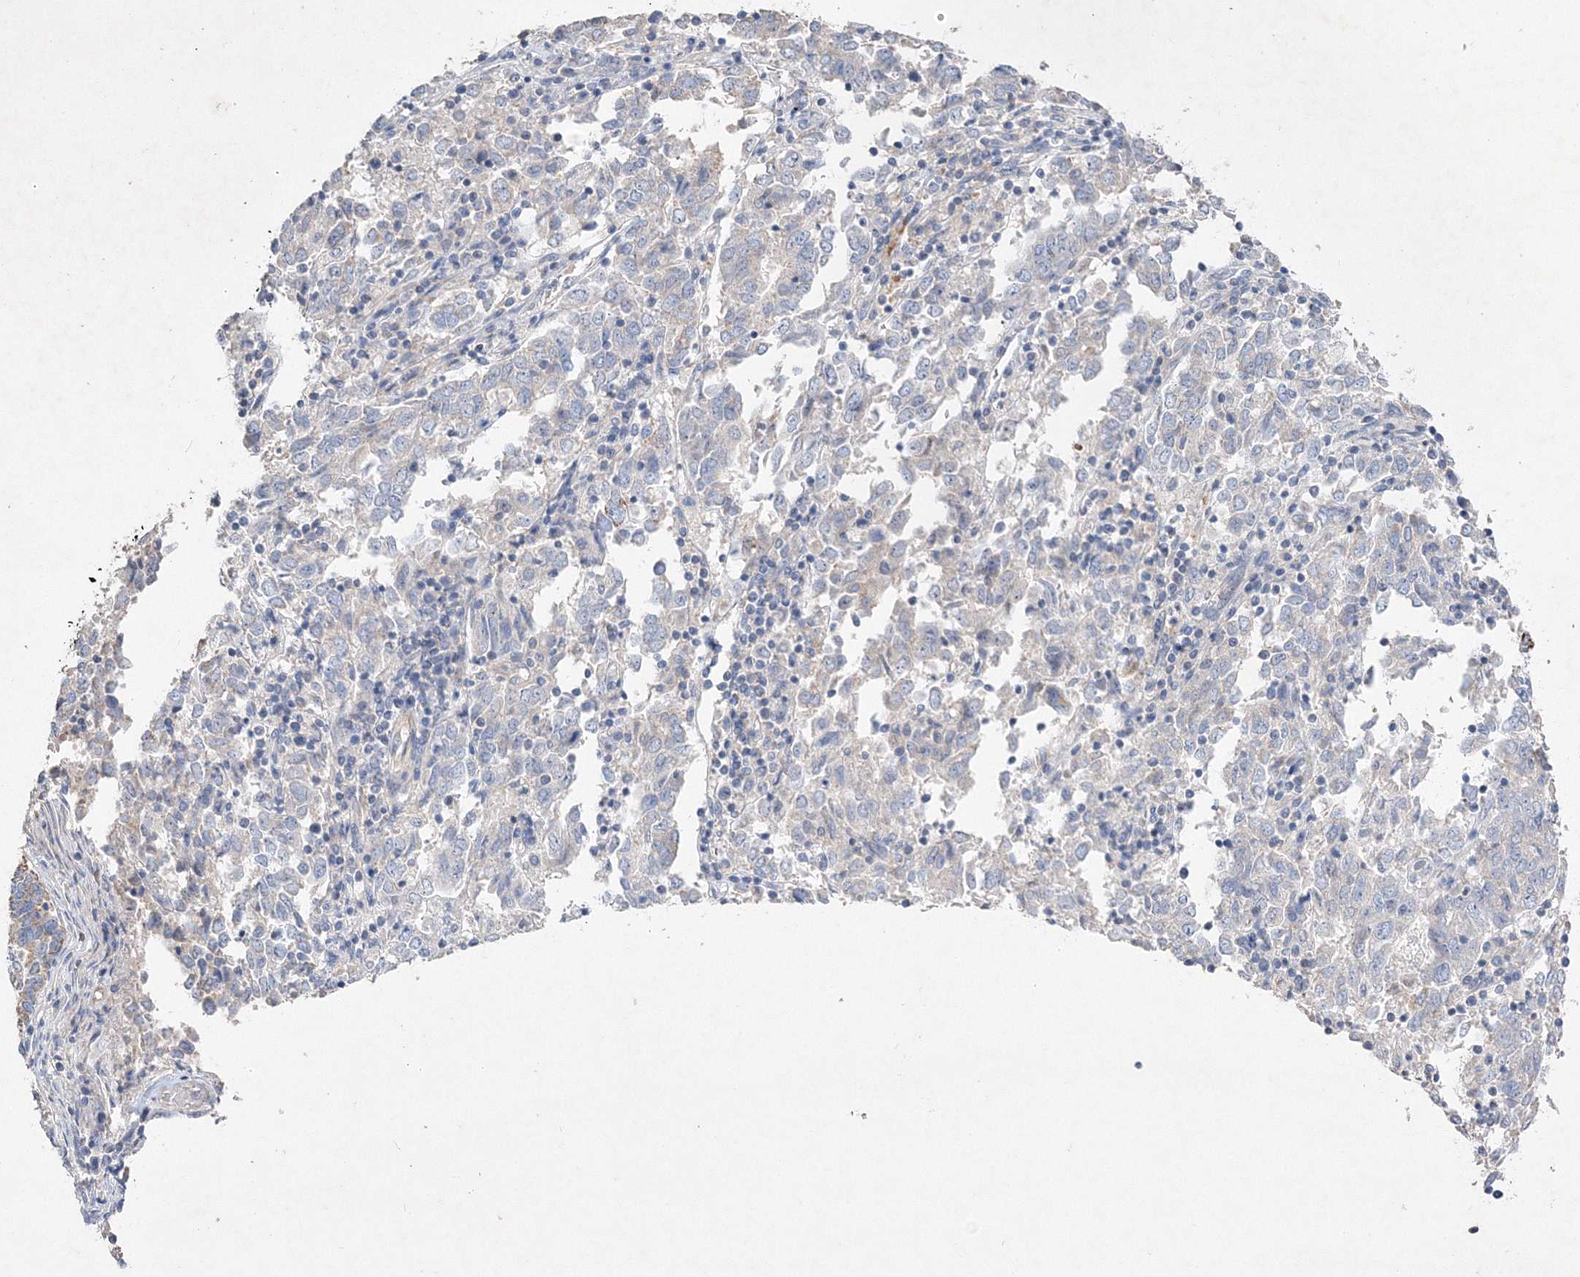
{"staining": {"intensity": "negative", "quantity": "none", "location": "none"}, "tissue": "endometrial cancer", "cell_type": "Tumor cells", "image_type": "cancer", "snomed": [{"axis": "morphology", "description": "Adenocarcinoma, NOS"}, {"axis": "topography", "description": "Endometrium"}], "caption": "The immunohistochemistry image has no significant expression in tumor cells of endometrial cancer tissue. (DAB (3,3'-diaminobenzidine) immunohistochemistry, high magnification).", "gene": "GLS", "patient": {"sex": "female", "age": 80}}